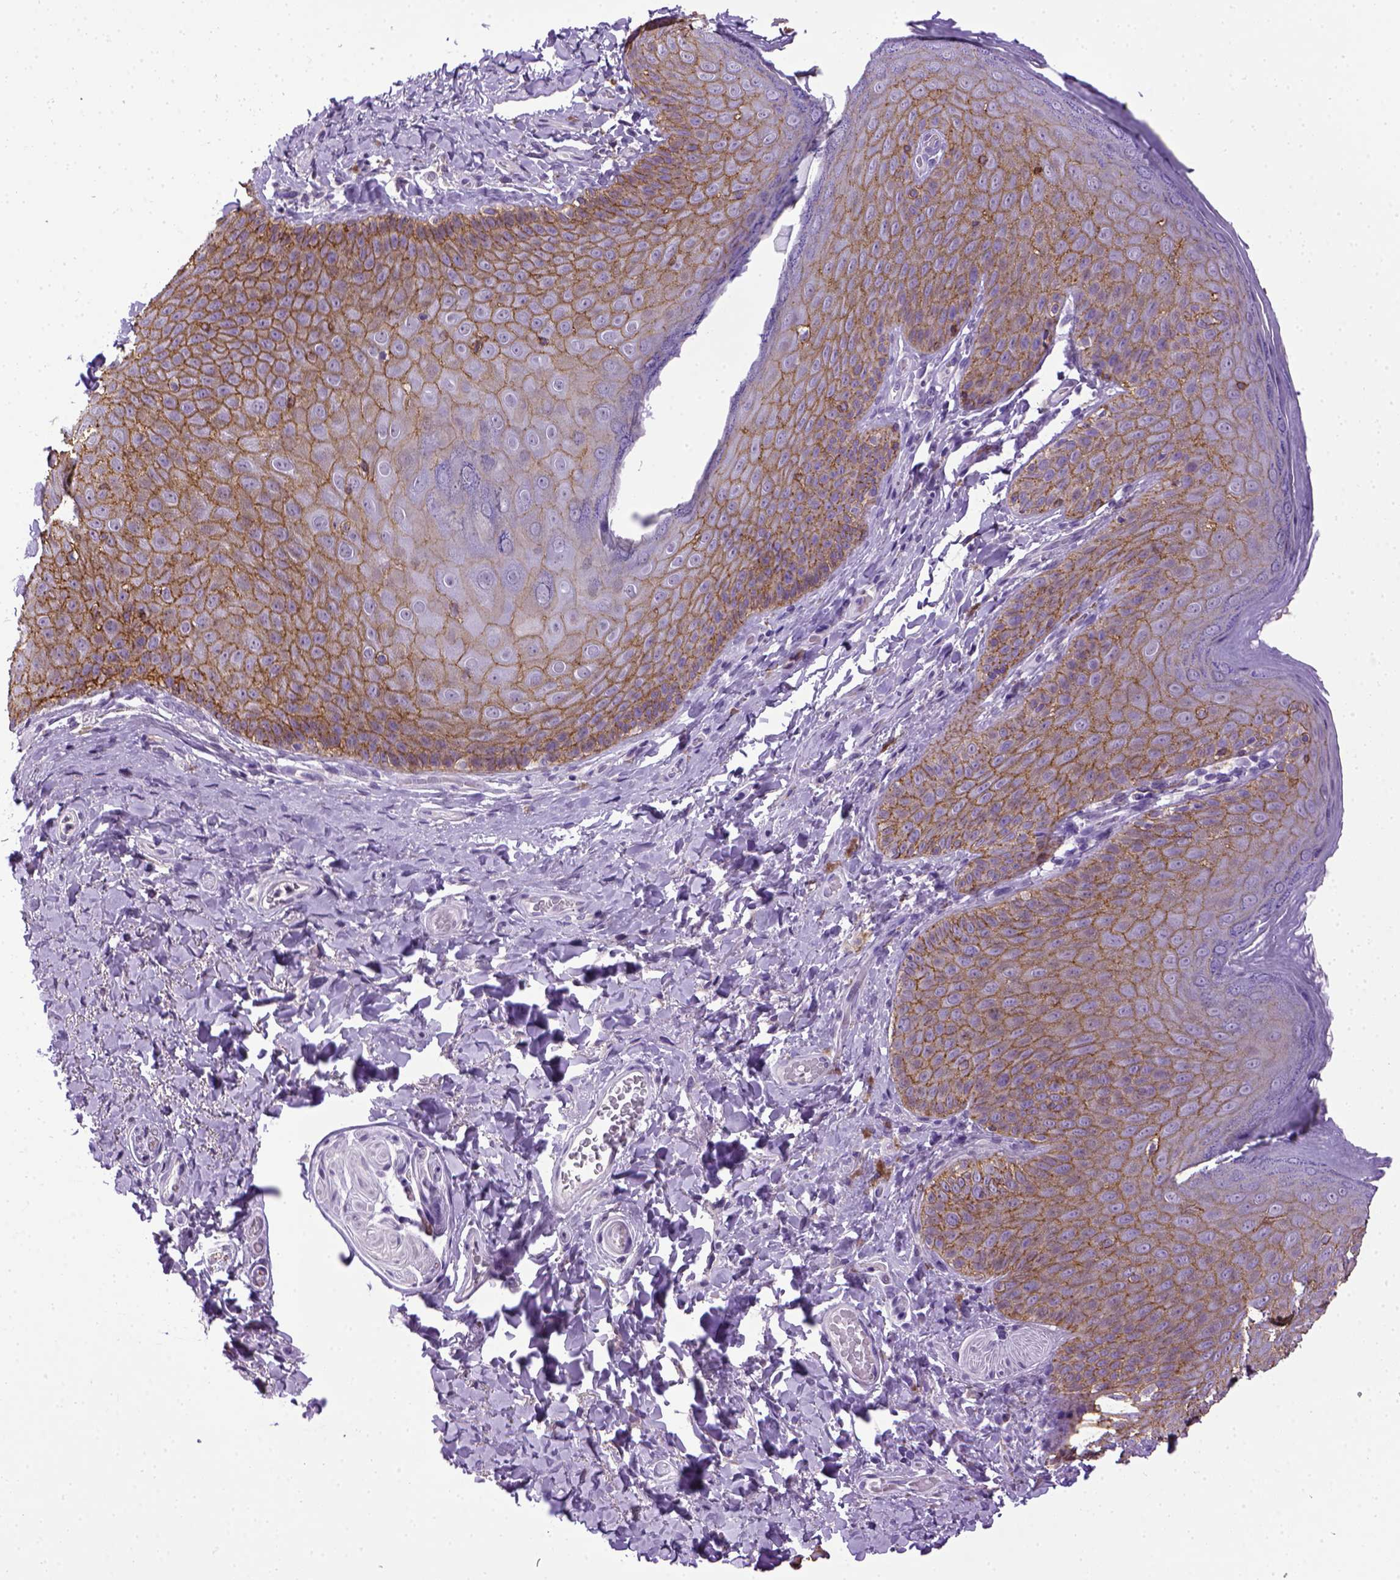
{"staining": {"intensity": "moderate", "quantity": ">75%", "location": "cytoplasmic/membranous"}, "tissue": "skin", "cell_type": "Epidermal cells", "image_type": "normal", "snomed": [{"axis": "morphology", "description": "Normal tissue, NOS"}, {"axis": "topography", "description": "Anal"}], "caption": "IHC of benign human skin shows medium levels of moderate cytoplasmic/membranous expression in about >75% of epidermal cells.", "gene": "CDH1", "patient": {"sex": "male", "age": 53}}